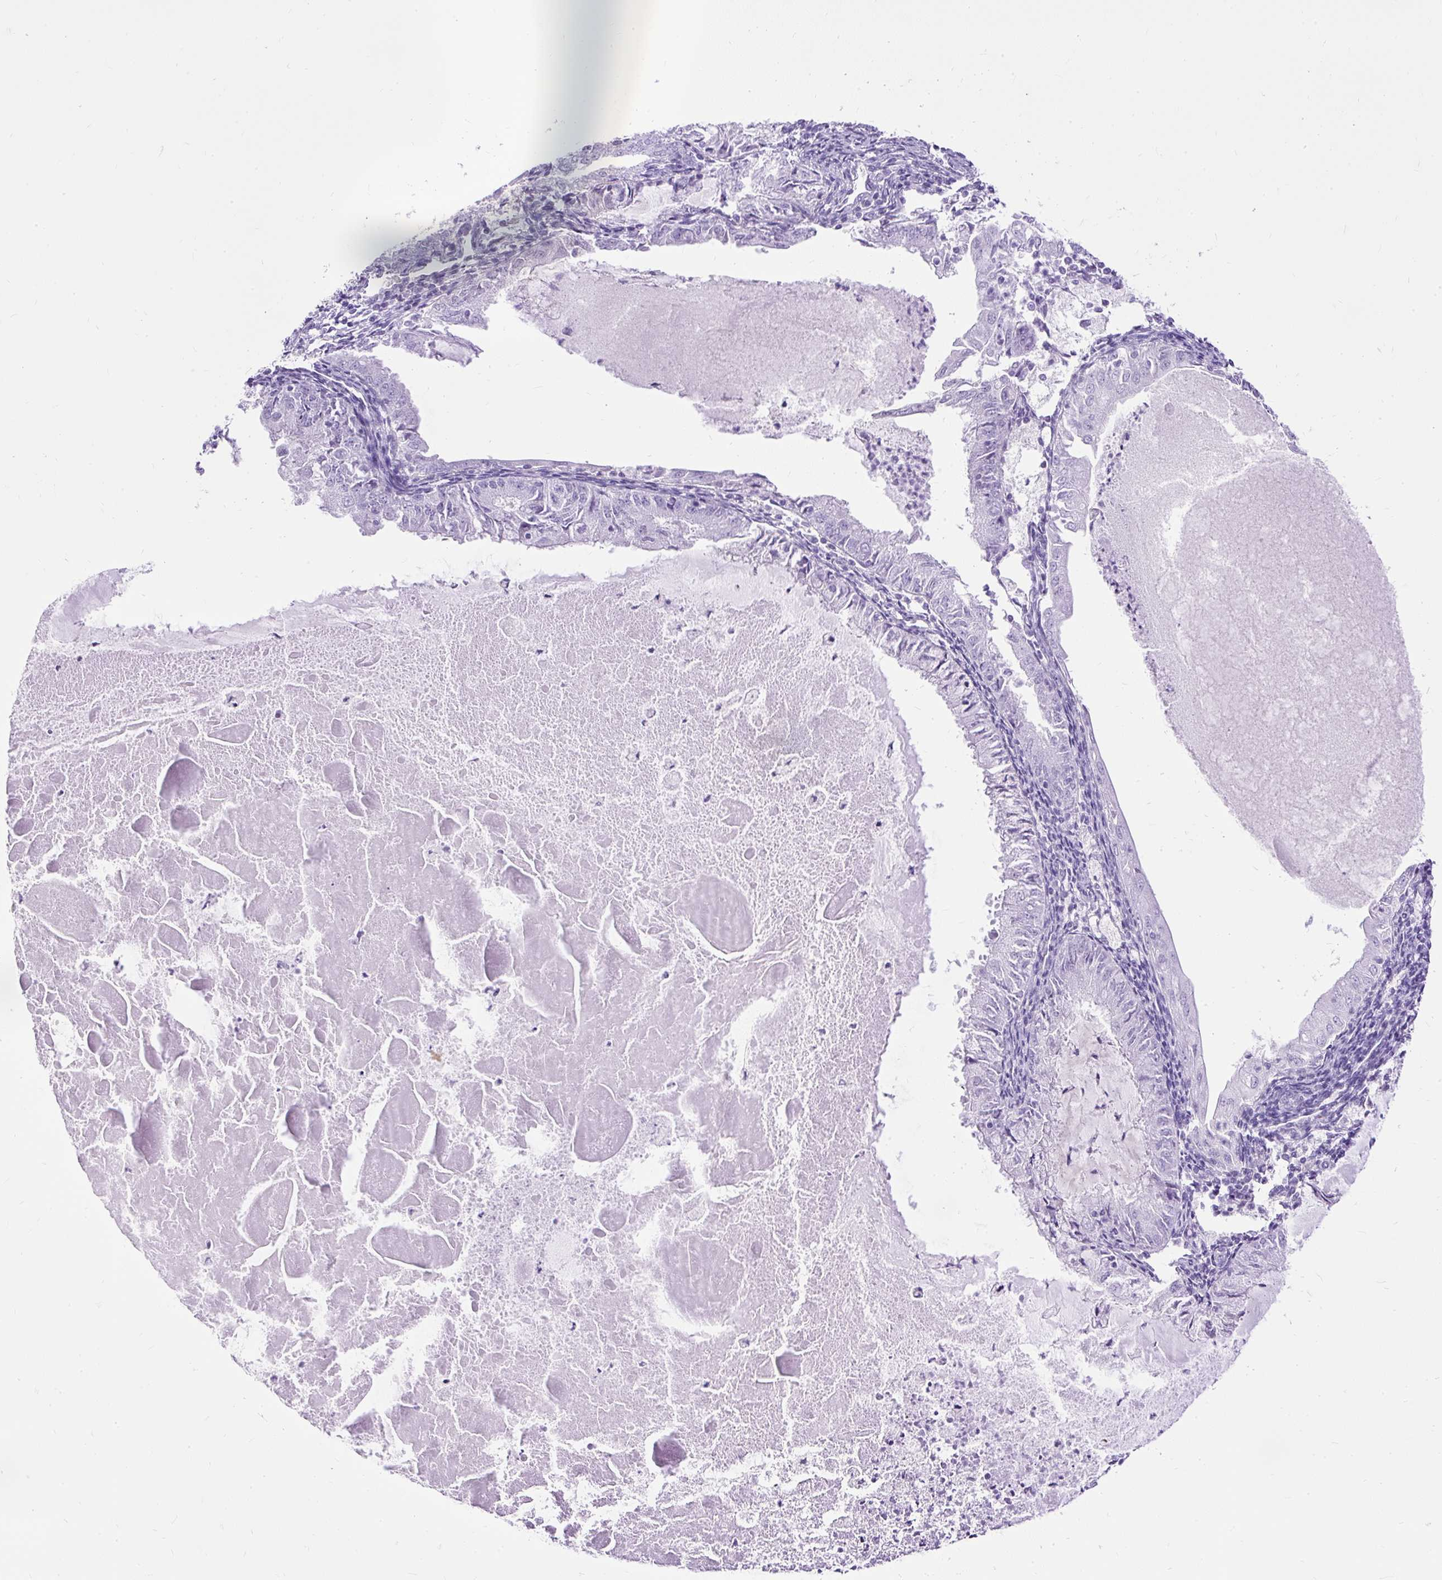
{"staining": {"intensity": "negative", "quantity": "none", "location": "none"}, "tissue": "endometrial cancer", "cell_type": "Tumor cells", "image_type": "cancer", "snomed": [{"axis": "morphology", "description": "Adenocarcinoma, NOS"}, {"axis": "topography", "description": "Endometrium"}], "caption": "A high-resolution photomicrograph shows immunohistochemistry (IHC) staining of endometrial adenocarcinoma, which displays no significant expression in tumor cells. (DAB (3,3'-diaminobenzidine) immunohistochemistry with hematoxylin counter stain).", "gene": "HEY1", "patient": {"sex": "female", "age": 57}}